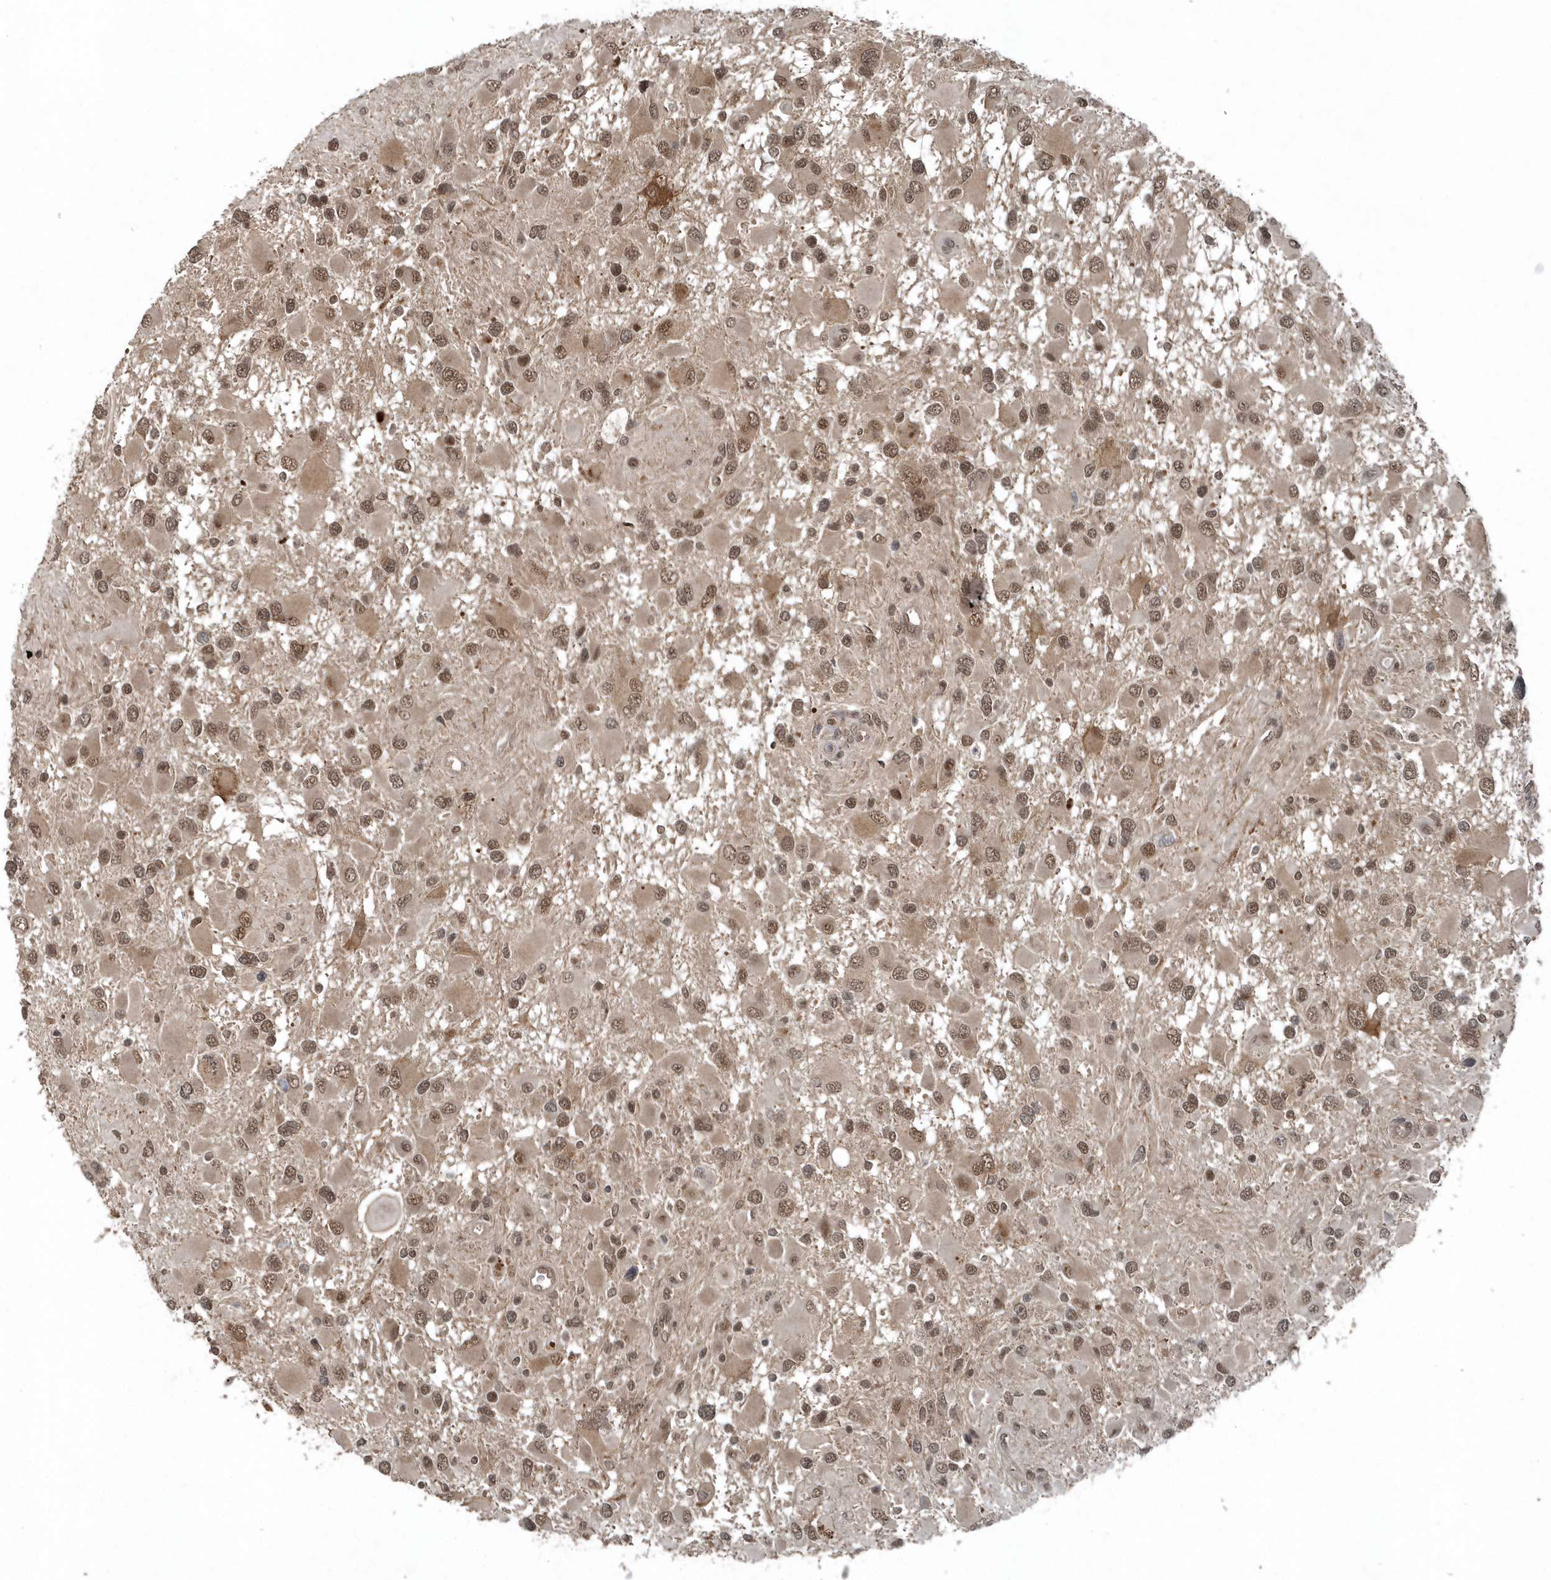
{"staining": {"intensity": "moderate", "quantity": ">75%", "location": "nuclear"}, "tissue": "glioma", "cell_type": "Tumor cells", "image_type": "cancer", "snomed": [{"axis": "morphology", "description": "Glioma, malignant, High grade"}, {"axis": "topography", "description": "Brain"}], "caption": "Approximately >75% of tumor cells in human high-grade glioma (malignant) reveal moderate nuclear protein staining as visualized by brown immunohistochemical staining.", "gene": "QTRT2", "patient": {"sex": "male", "age": 53}}